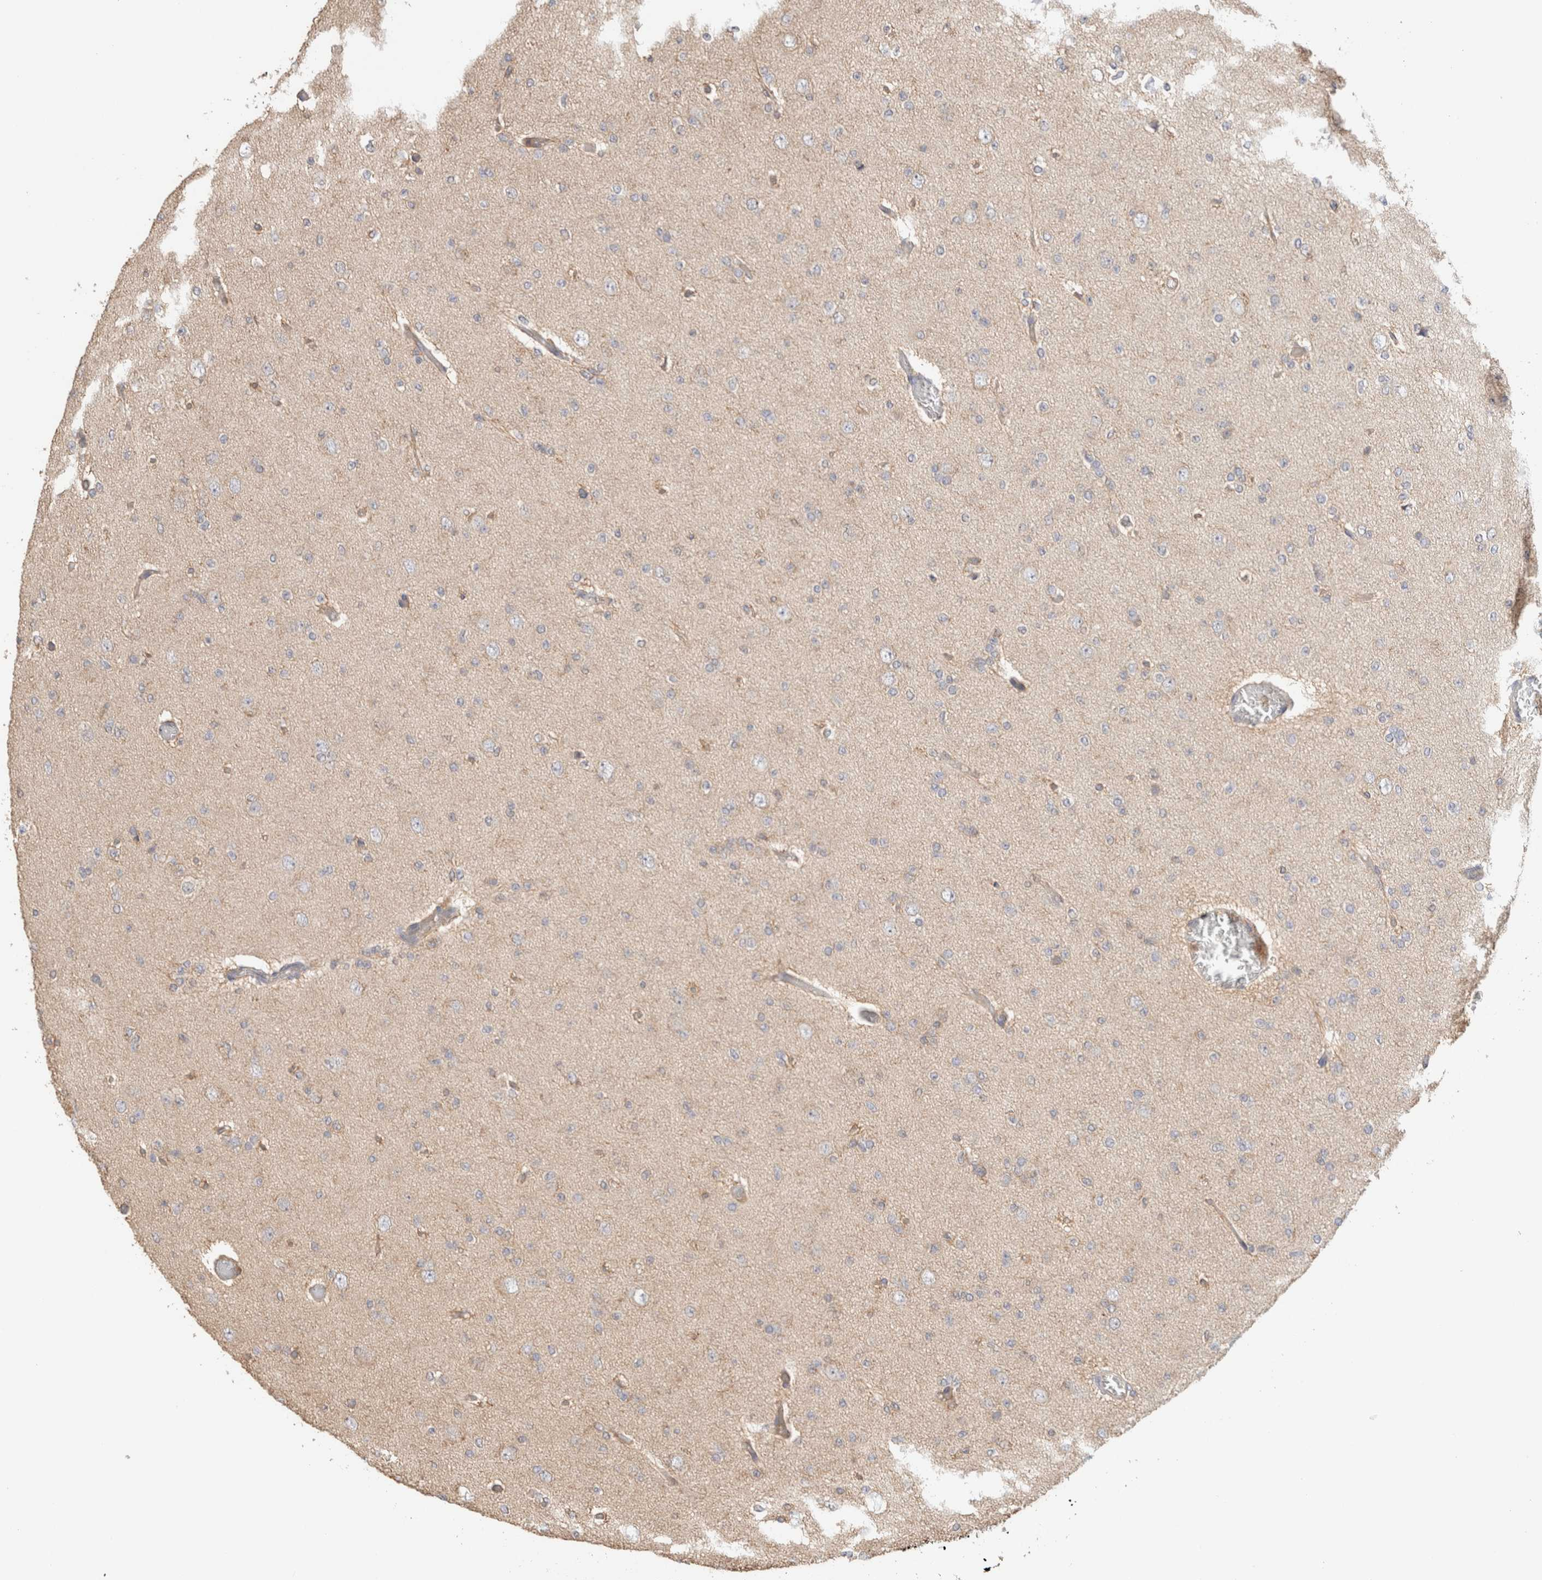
{"staining": {"intensity": "weak", "quantity": "<25%", "location": "cytoplasmic/membranous"}, "tissue": "glioma", "cell_type": "Tumor cells", "image_type": "cancer", "snomed": [{"axis": "morphology", "description": "Glioma, malignant, Low grade"}, {"axis": "topography", "description": "Brain"}], "caption": "This photomicrograph is of malignant low-grade glioma stained with immunohistochemistry (IHC) to label a protein in brown with the nuclei are counter-stained blue. There is no expression in tumor cells.", "gene": "CFAP418", "patient": {"sex": "female", "age": 22}}